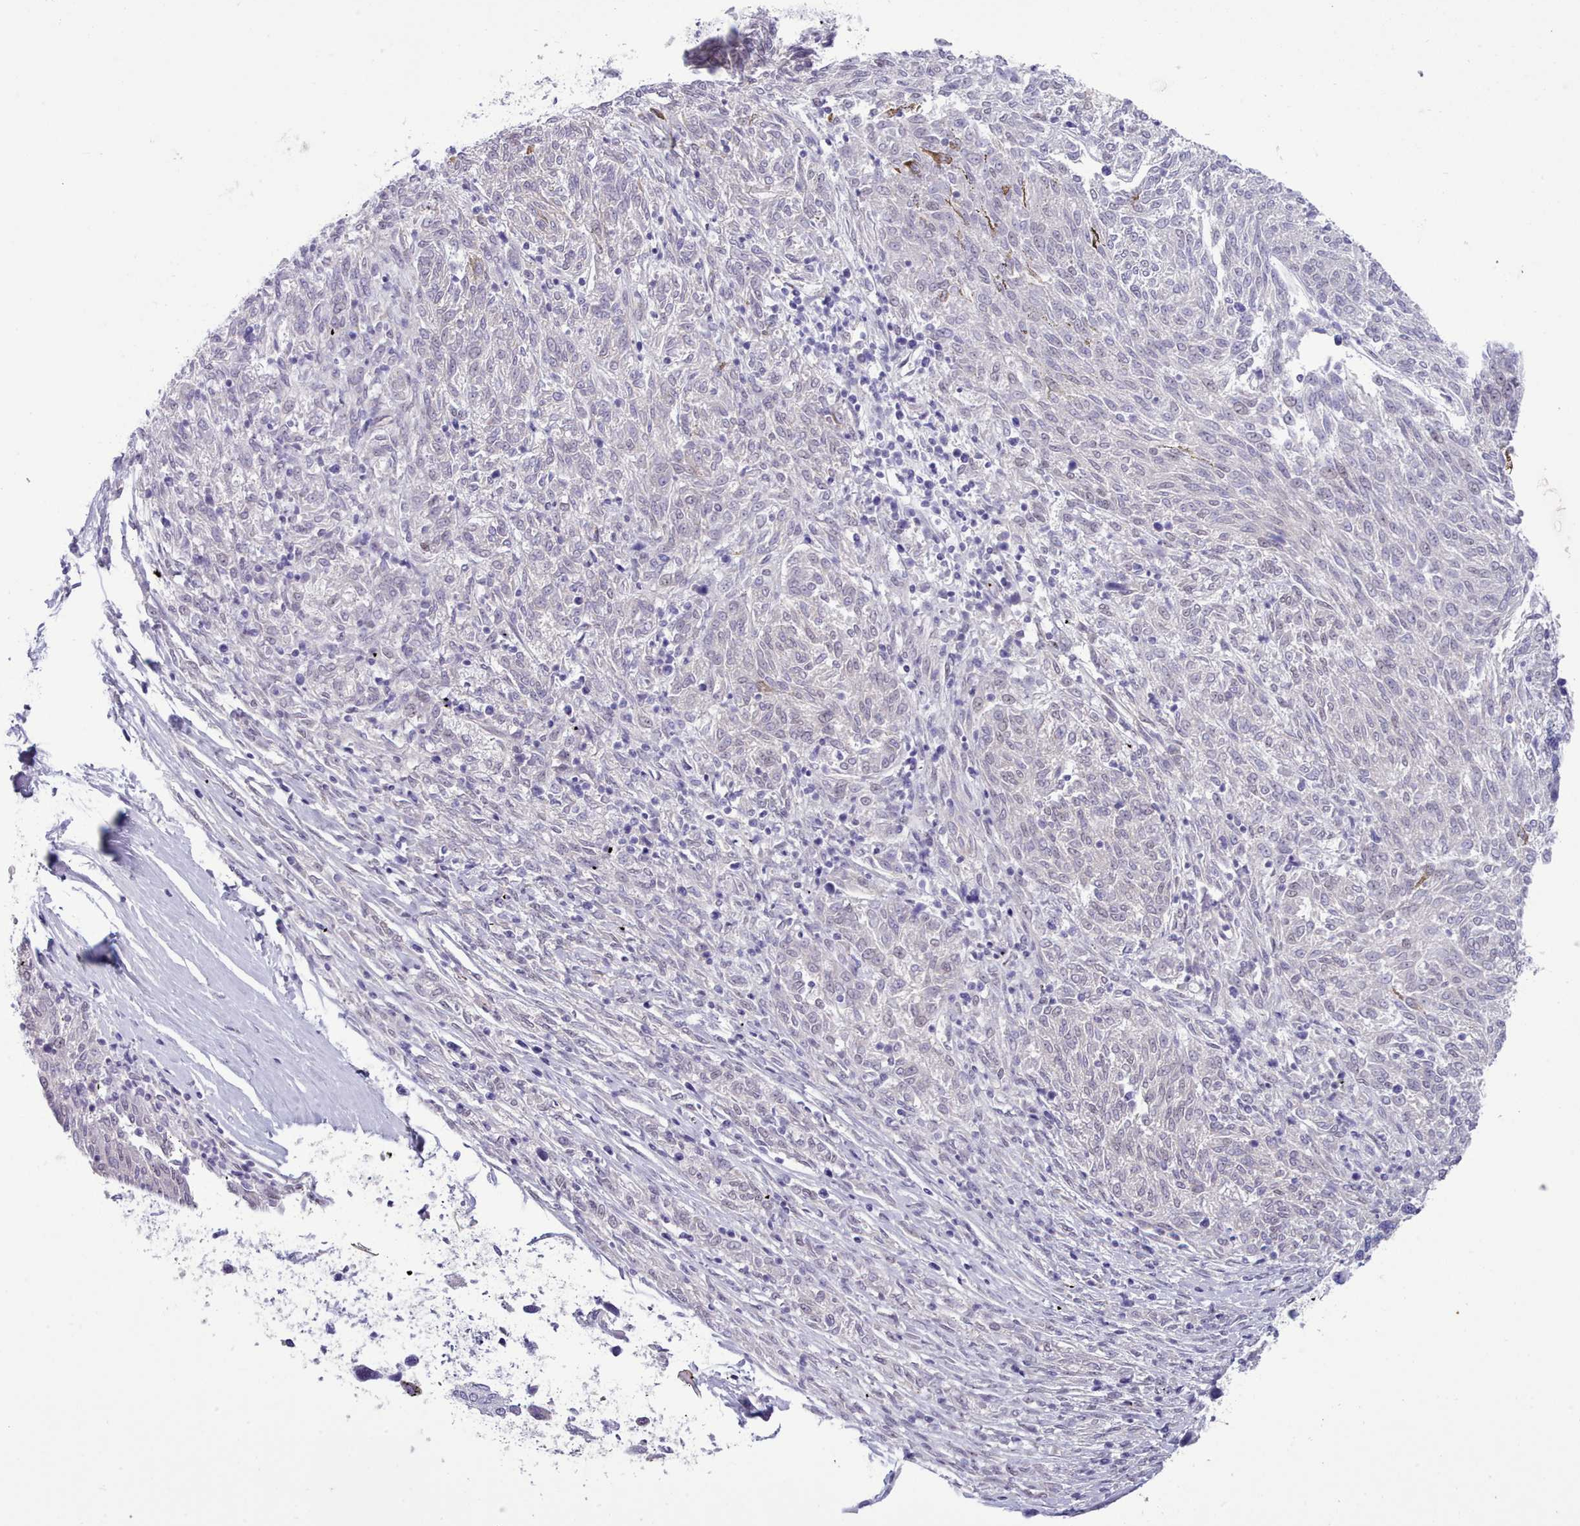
{"staining": {"intensity": "negative", "quantity": "none", "location": "none"}, "tissue": "melanoma", "cell_type": "Tumor cells", "image_type": "cancer", "snomed": [{"axis": "morphology", "description": "Malignant melanoma, NOS"}, {"axis": "topography", "description": "Skin"}], "caption": "A high-resolution image shows immunohistochemistry staining of malignant melanoma, which exhibits no significant expression in tumor cells.", "gene": "TMEM253", "patient": {"sex": "female", "age": 72}}